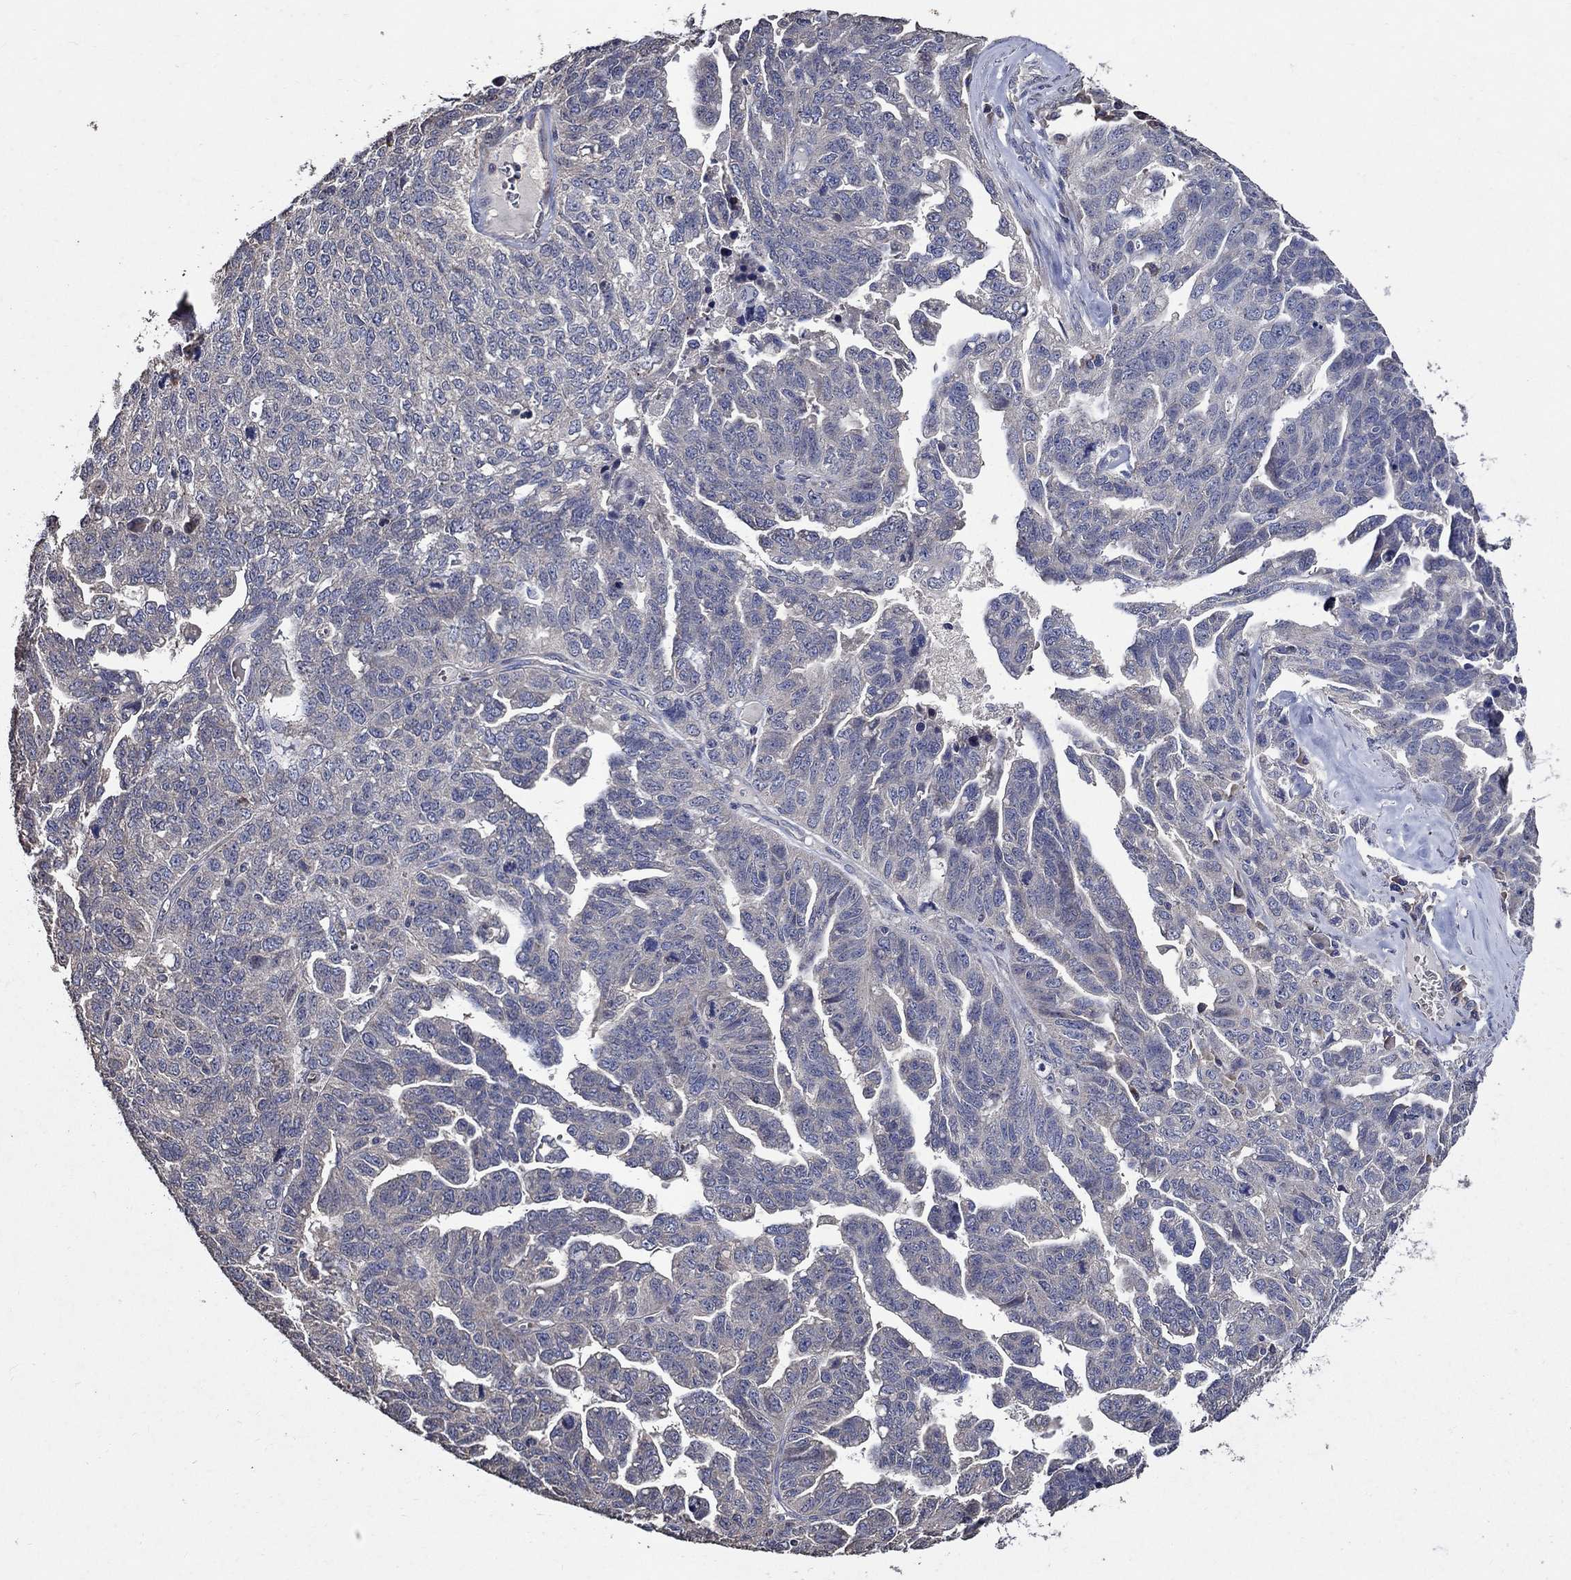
{"staining": {"intensity": "negative", "quantity": "none", "location": "none"}, "tissue": "ovarian cancer", "cell_type": "Tumor cells", "image_type": "cancer", "snomed": [{"axis": "morphology", "description": "Cystadenocarcinoma, serous, NOS"}, {"axis": "topography", "description": "Ovary"}], "caption": "The photomicrograph demonstrates no staining of tumor cells in ovarian cancer.", "gene": "HAP1", "patient": {"sex": "female", "age": 71}}